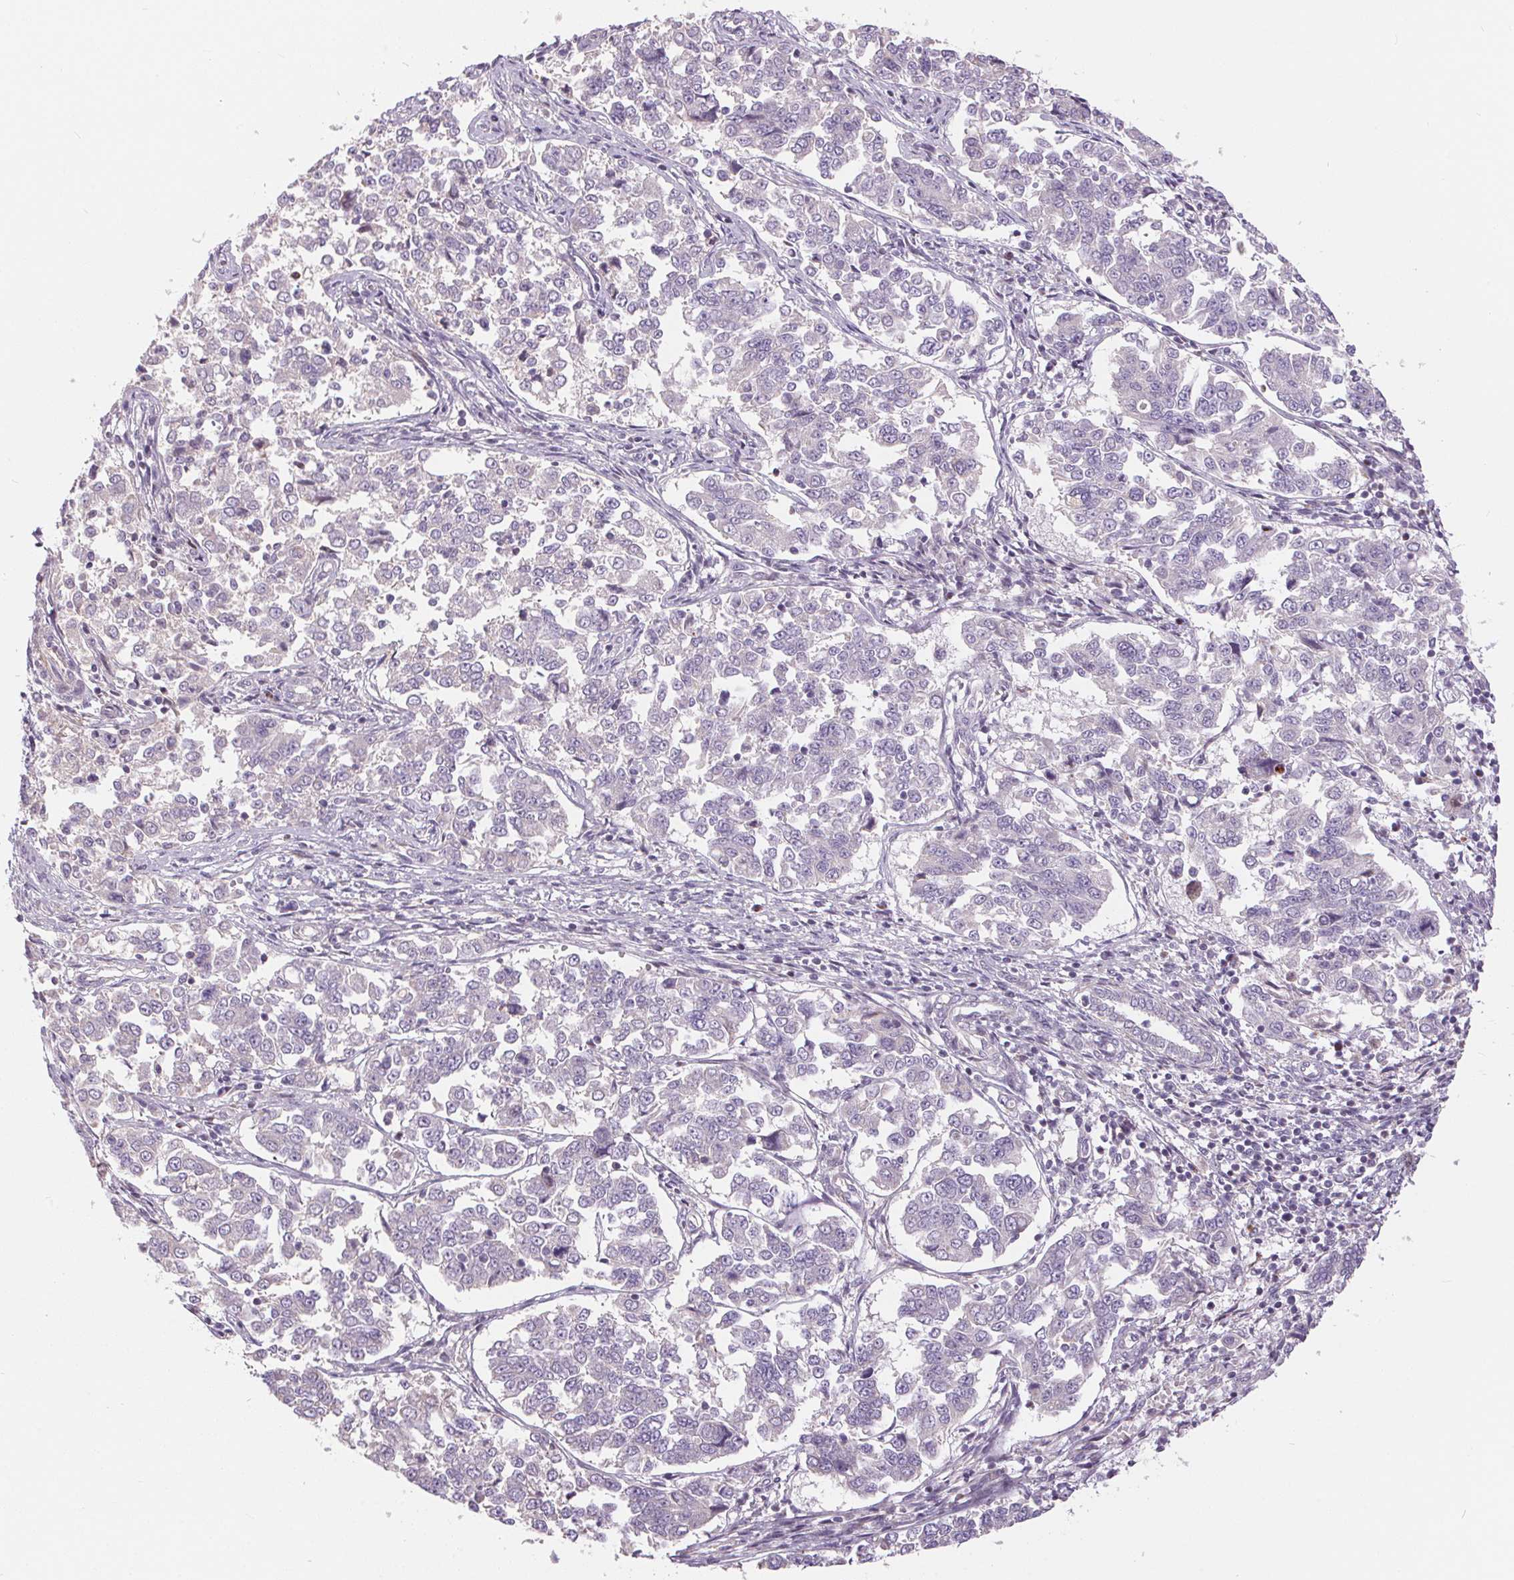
{"staining": {"intensity": "negative", "quantity": "none", "location": "none"}, "tissue": "endometrial cancer", "cell_type": "Tumor cells", "image_type": "cancer", "snomed": [{"axis": "morphology", "description": "Adenocarcinoma, NOS"}, {"axis": "topography", "description": "Endometrium"}], "caption": "This is a micrograph of immunohistochemistry staining of adenocarcinoma (endometrial), which shows no expression in tumor cells.", "gene": "UNC13B", "patient": {"sex": "female", "age": 43}}